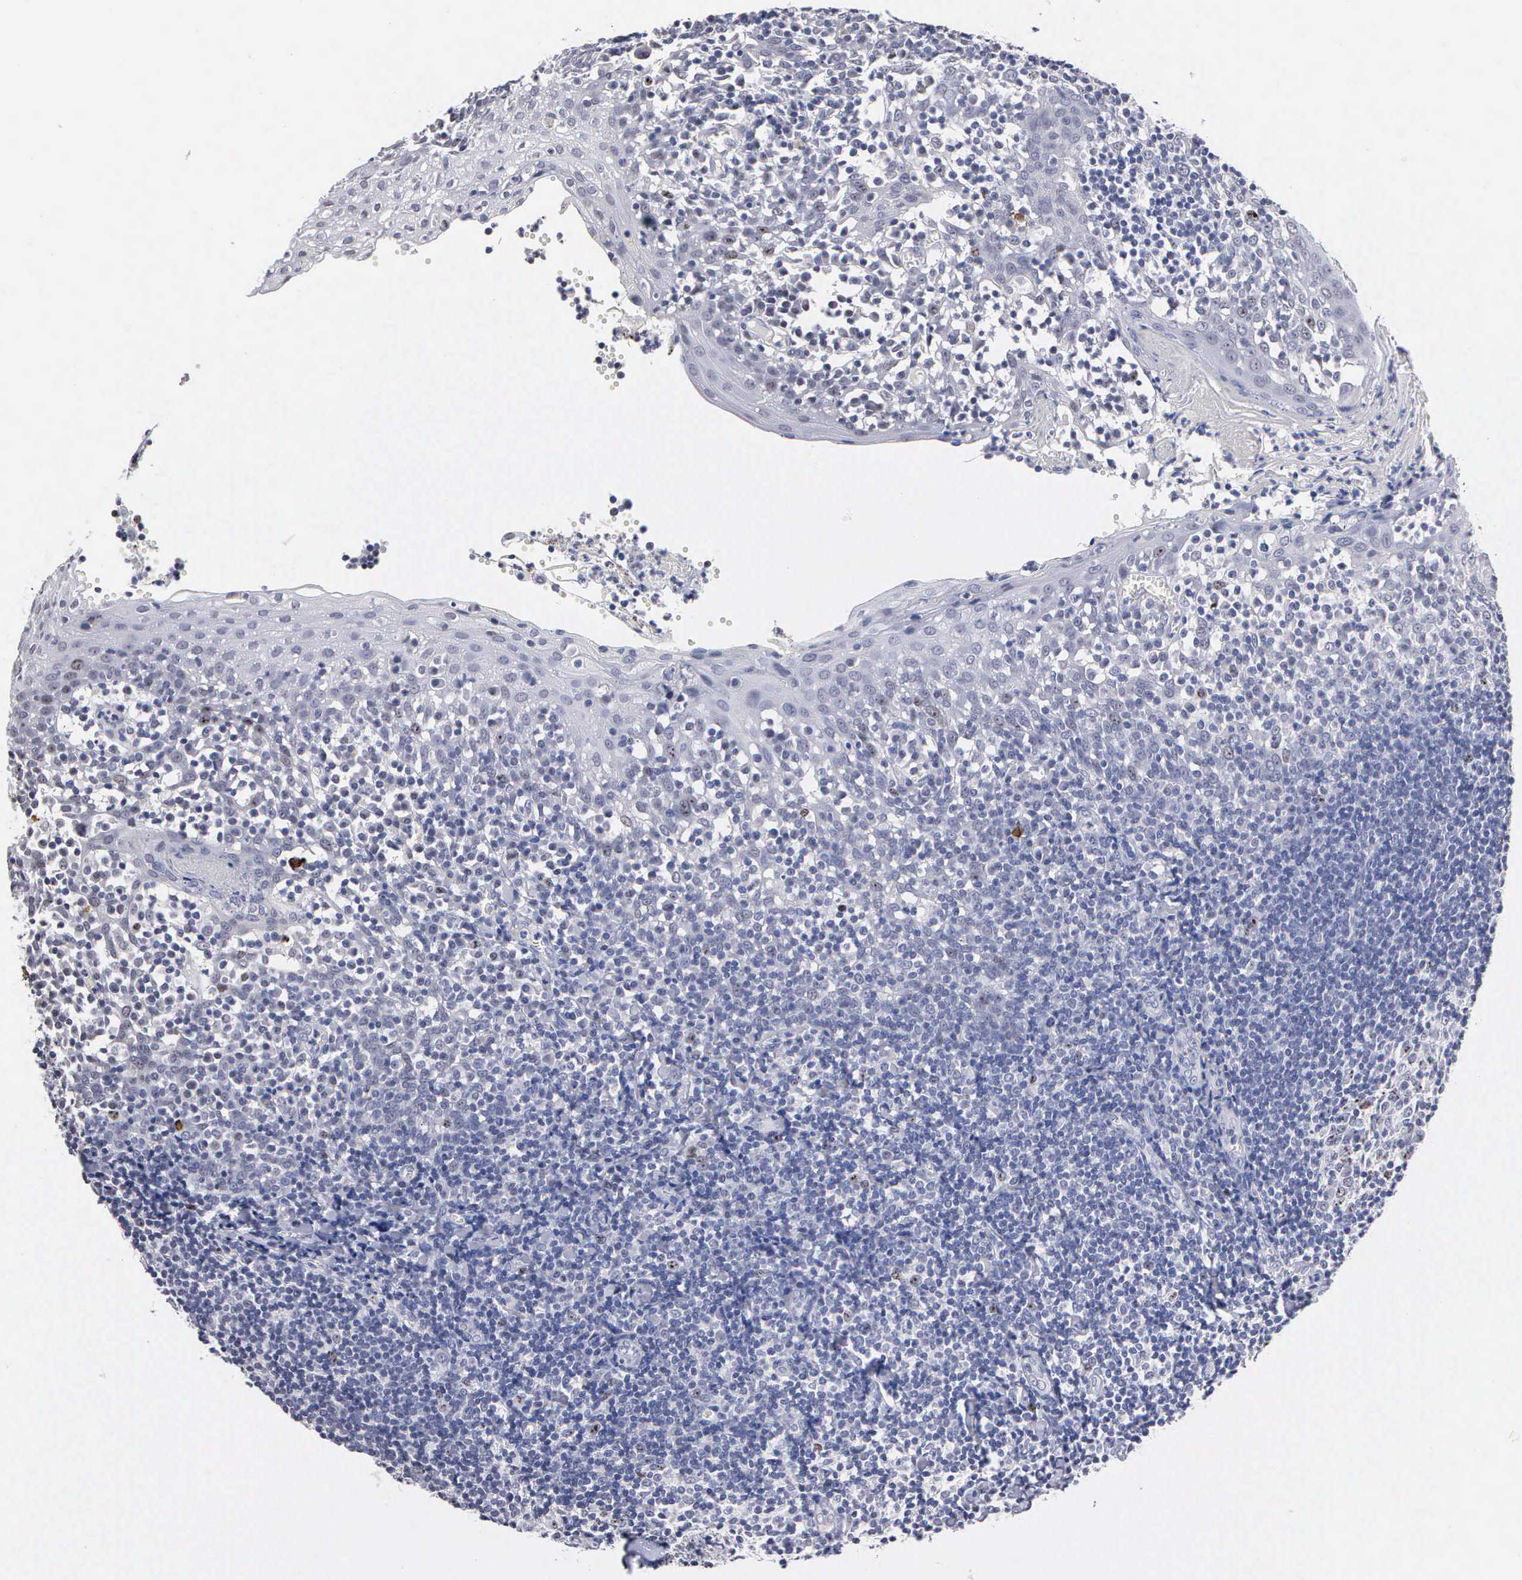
{"staining": {"intensity": "strong", "quantity": "25%-75%", "location": "nuclear"}, "tissue": "tonsil", "cell_type": "Germinal center cells", "image_type": "normal", "snomed": [{"axis": "morphology", "description": "Normal tissue, NOS"}, {"axis": "topography", "description": "Tonsil"}], "caption": "IHC image of normal human tonsil stained for a protein (brown), which displays high levels of strong nuclear positivity in approximately 25%-75% of germinal center cells.", "gene": "KDM6A", "patient": {"sex": "female", "age": 41}}